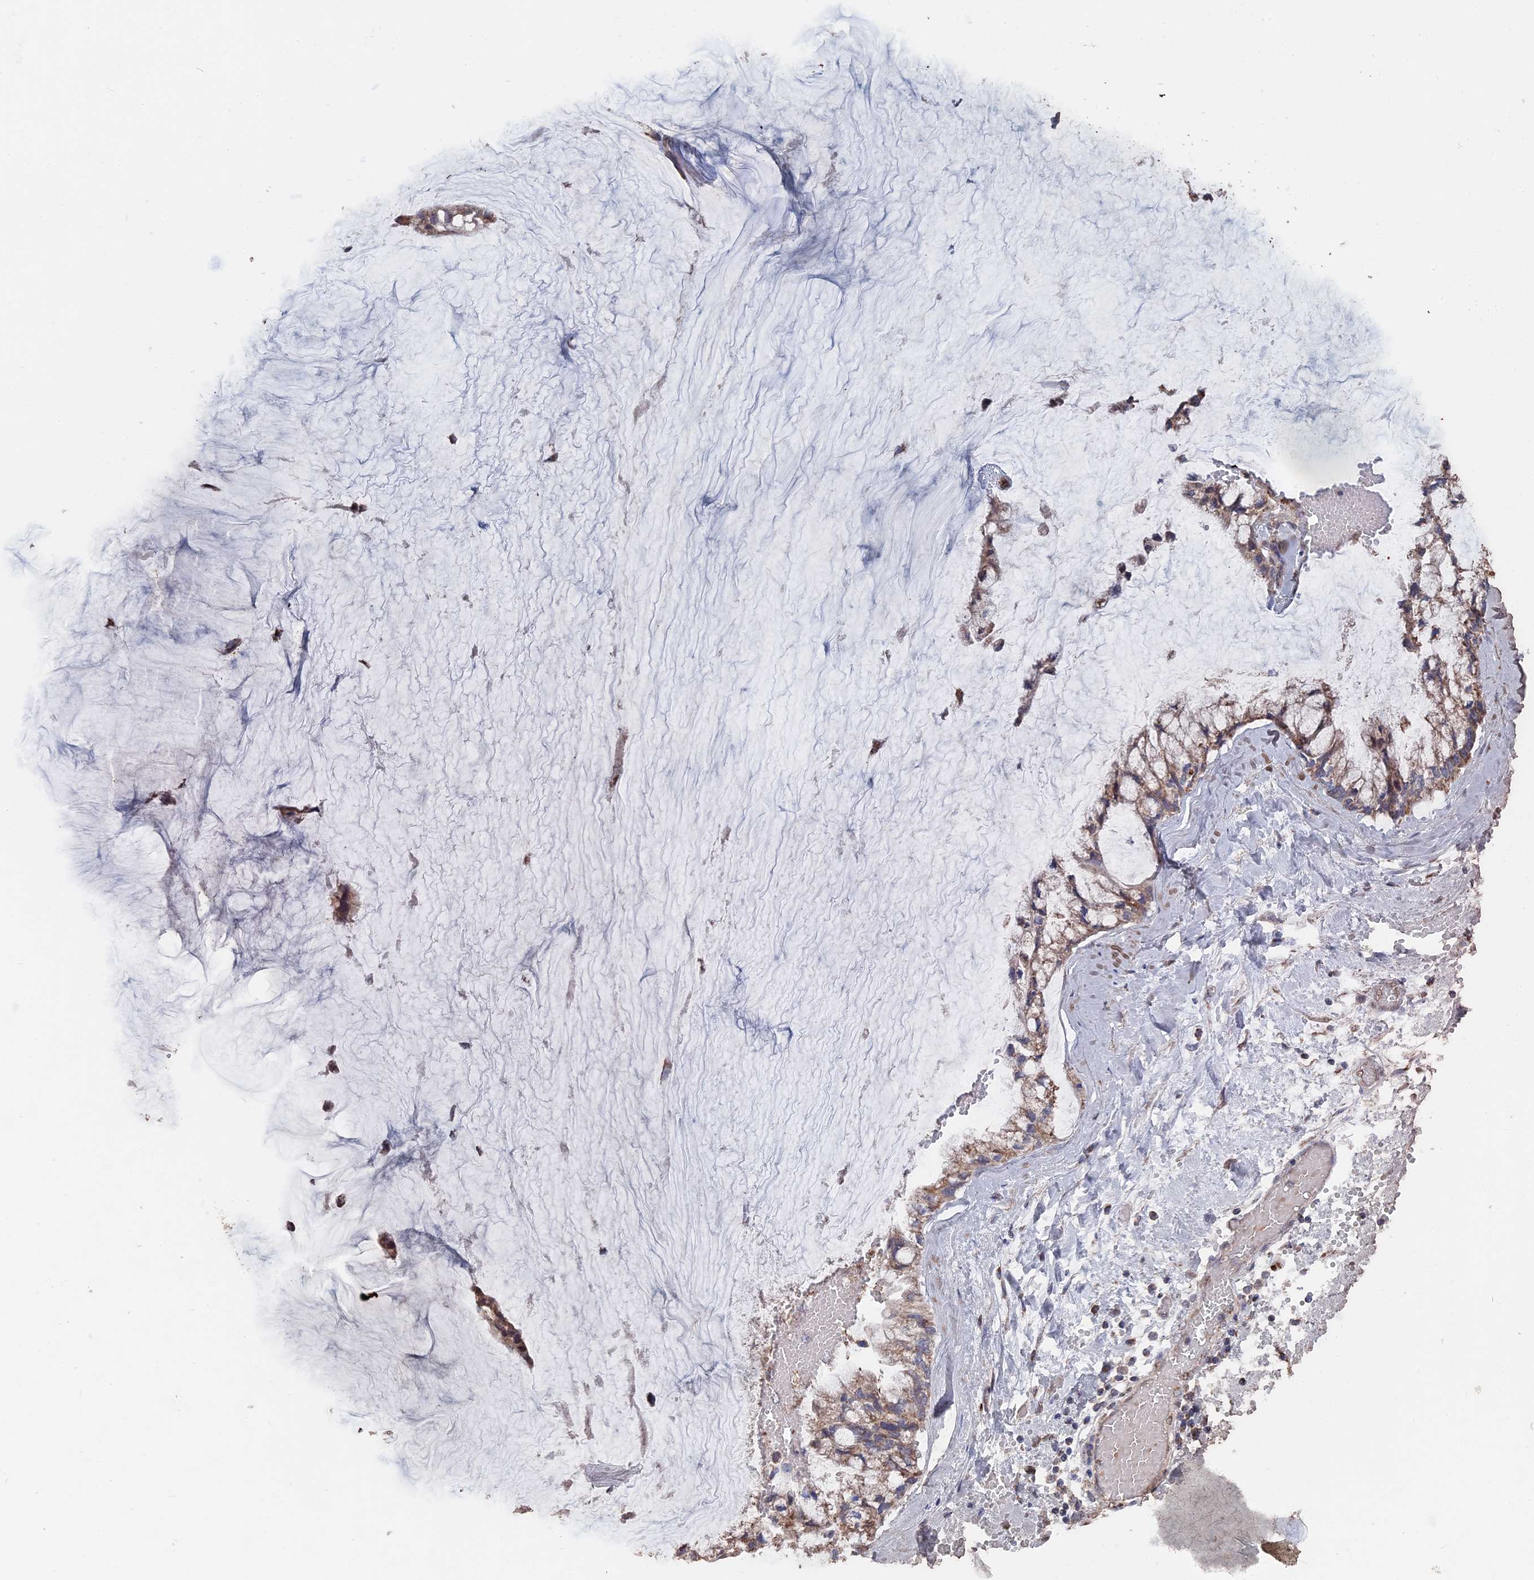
{"staining": {"intensity": "moderate", "quantity": "25%-75%", "location": "cytoplasmic/membranous"}, "tissue": "ovarian cancer", "cell_type": "Tumor cells", "image_type": "cancer", "snomed": [{"axis": "morphology", "description": "Cystadenocarcinoma, mucinous, NOS"}, {"axis": "topography", "description": "Ovary"}], "caption": "This image shows immunohistochemistry staining of human mucinous cystadenocarcinoma (ovarian), with medium moderate cytoplasmic/membranous expression in about 25%-75% of tumor cells.", "gene": "SMG9", "patient": {"sex": "female", "age": 39}}